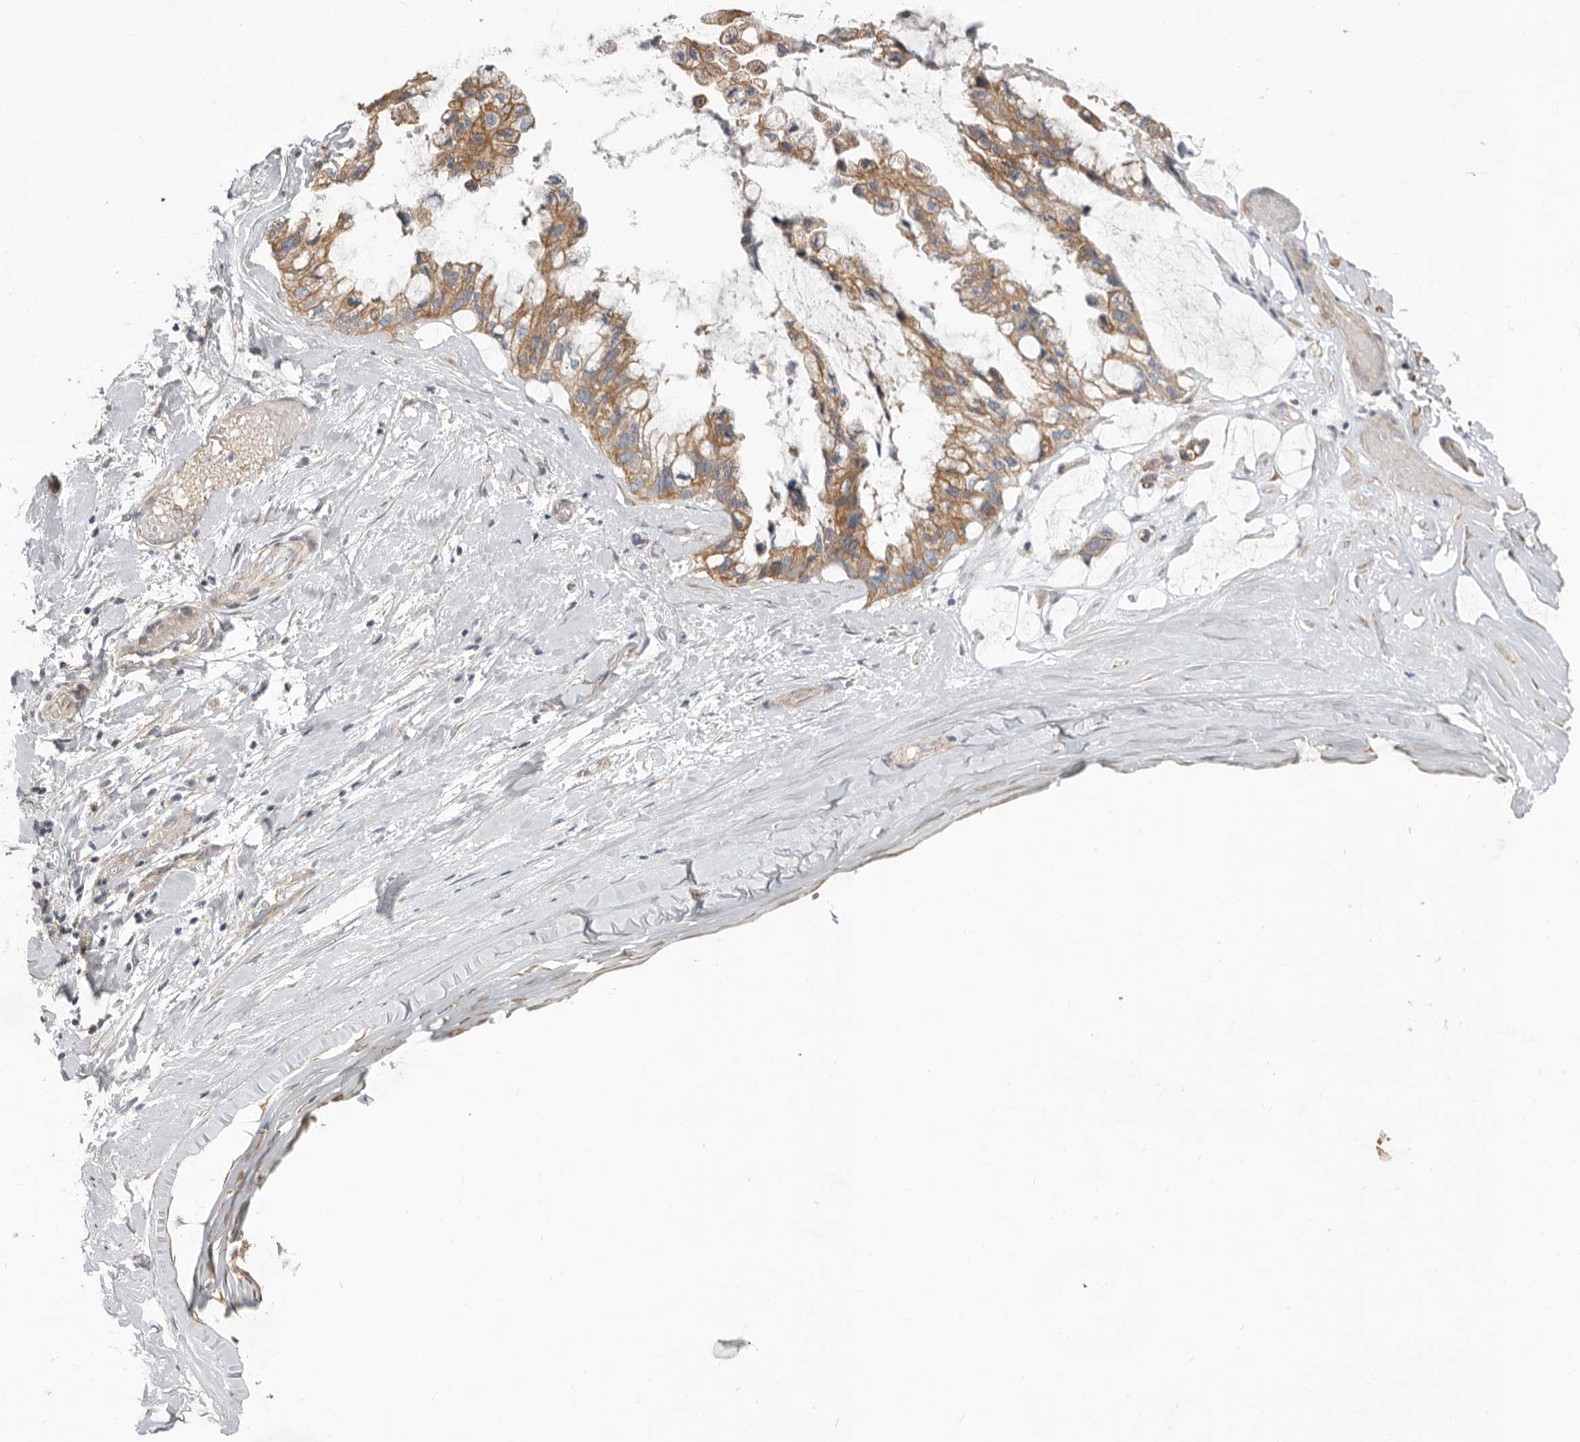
{"staining": {"intensity": "moderate", "quantity": ">75%", "location": "cytoplasmic/membranous"}, "tissue": "ovarian cancer", "cell_type": "Tumor cells", "image_type": "cancer", "snomed": [{"axis": "morphology", "description": "Cystadenocarcinoma, mucinous, NOS"}, {"axis": "topography", "description": "Ovary"}], "caption": "Protein staining by immunohistochemistry shows moderate cytoplasmic/membranous positivity in about >75% of tumor cells in mucinous cystadenocarcinoma (ovarian). The staining is performed using DAB (3,3'-diaminobenzidine) brown chromogen to label protein expression. The nuclei are counter-stained blue using hematoxylin.", "gene": "UNK", "patient": {"sex": "female", "age": 39}}